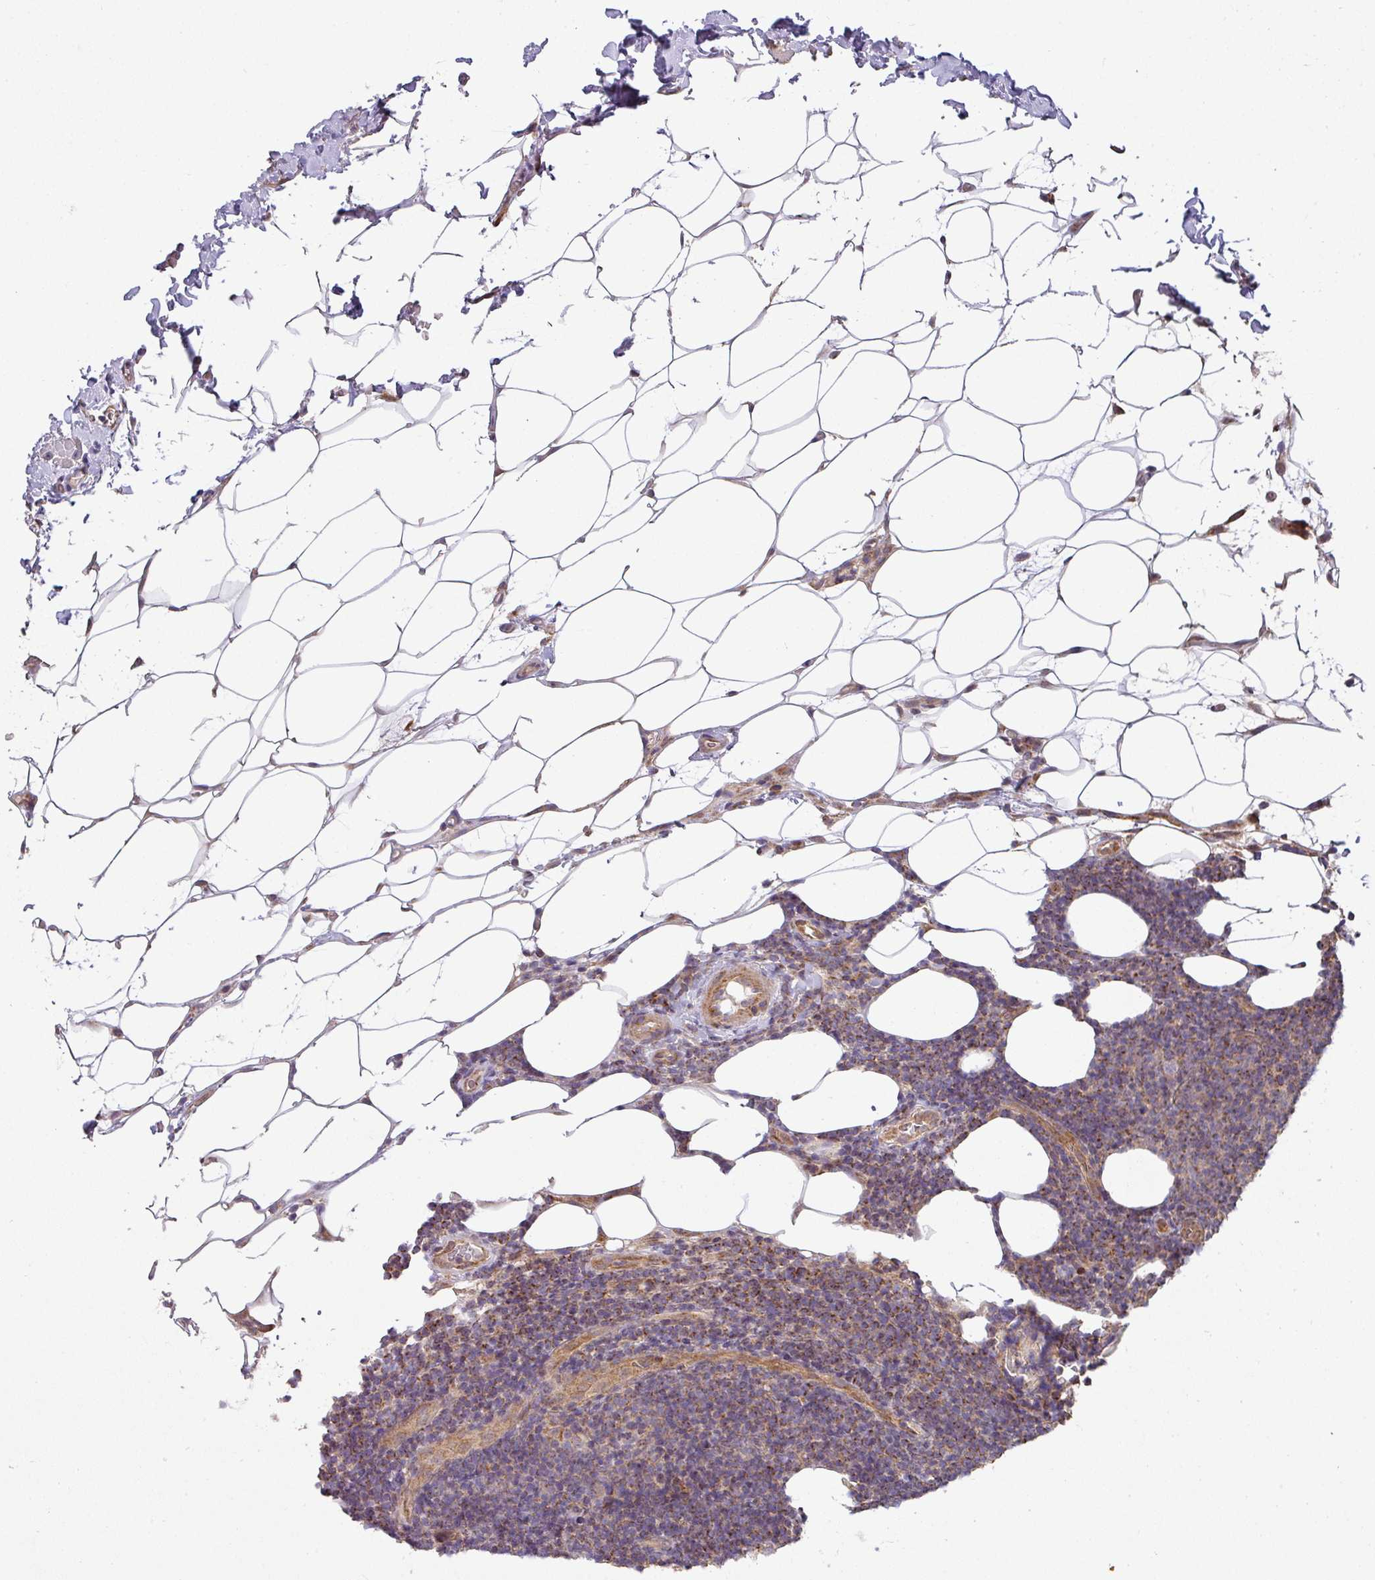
{"staining": {"intensity": "moderate", "quantity": "25%-75%", "location": "cytoplasmic/membranous"}, "tissue": "lymphoma", "cell_type": "Tumor cells", "image_type": "cancer", "snomed": [{"axis": "morphology", "description": "Malignant lymphoma, non-Hodgkin's type, Low grade"}, {"axis": "topography", "description": "Lymph node"}], "caption": "Moderate cytoplasmic/membranous staining is present in approximately 25%-75% of tumor cells in lymphoma.", "gene": "STK35", "patient": {"sex": "male", "age": 66}}